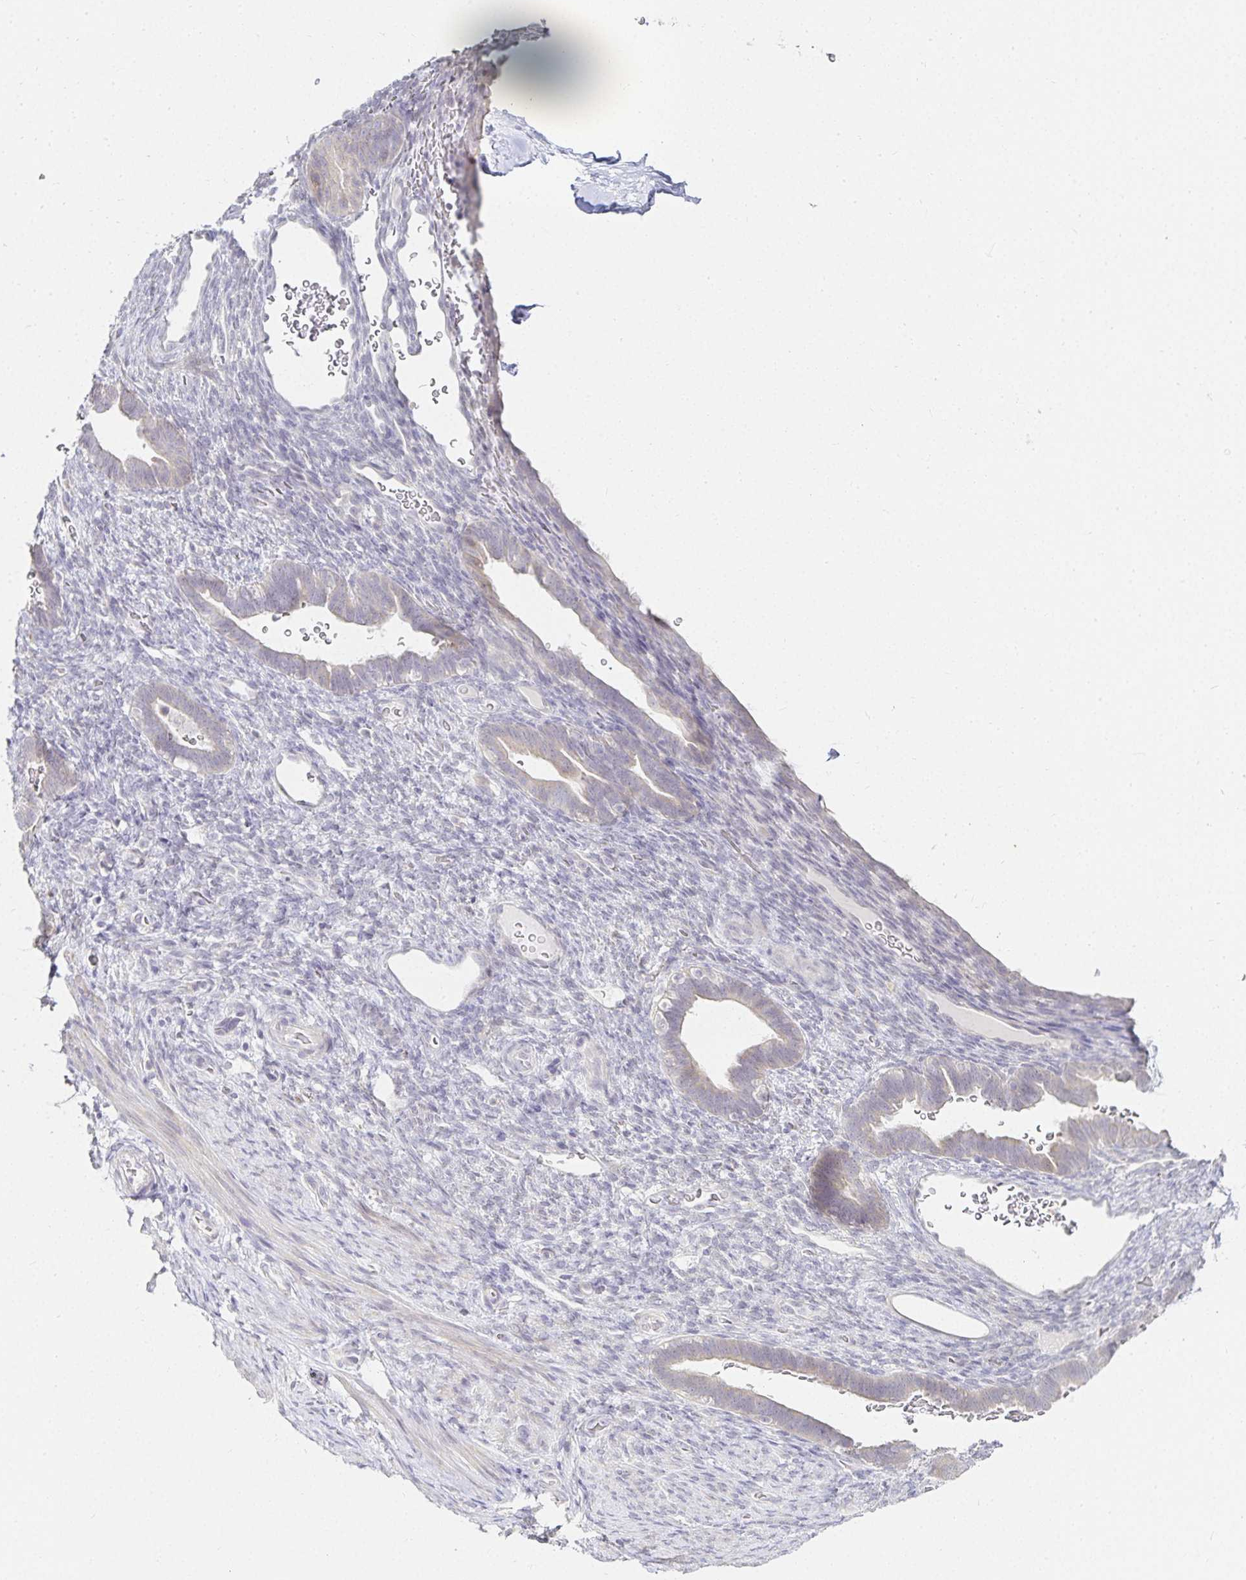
{"staining": {"intensity": "negative", "quantity": "none", "location": "none"}, "tissue": "endometrium", "cell_type": "Cells in endometrial stroma", "image_type": "normal", "snomed": [{"axis": "morphology", "description": "Normal tissue, NOS"}, {"axis": "topography", "description": "Endometrium"}], "caption": "High power microscopy image of an IHC micrograph of normal endometrium, revealing no significant positivity in cells in endometrial stroma.", "gene": "GP2", "patient": {"sex": "female", "age": 34}}